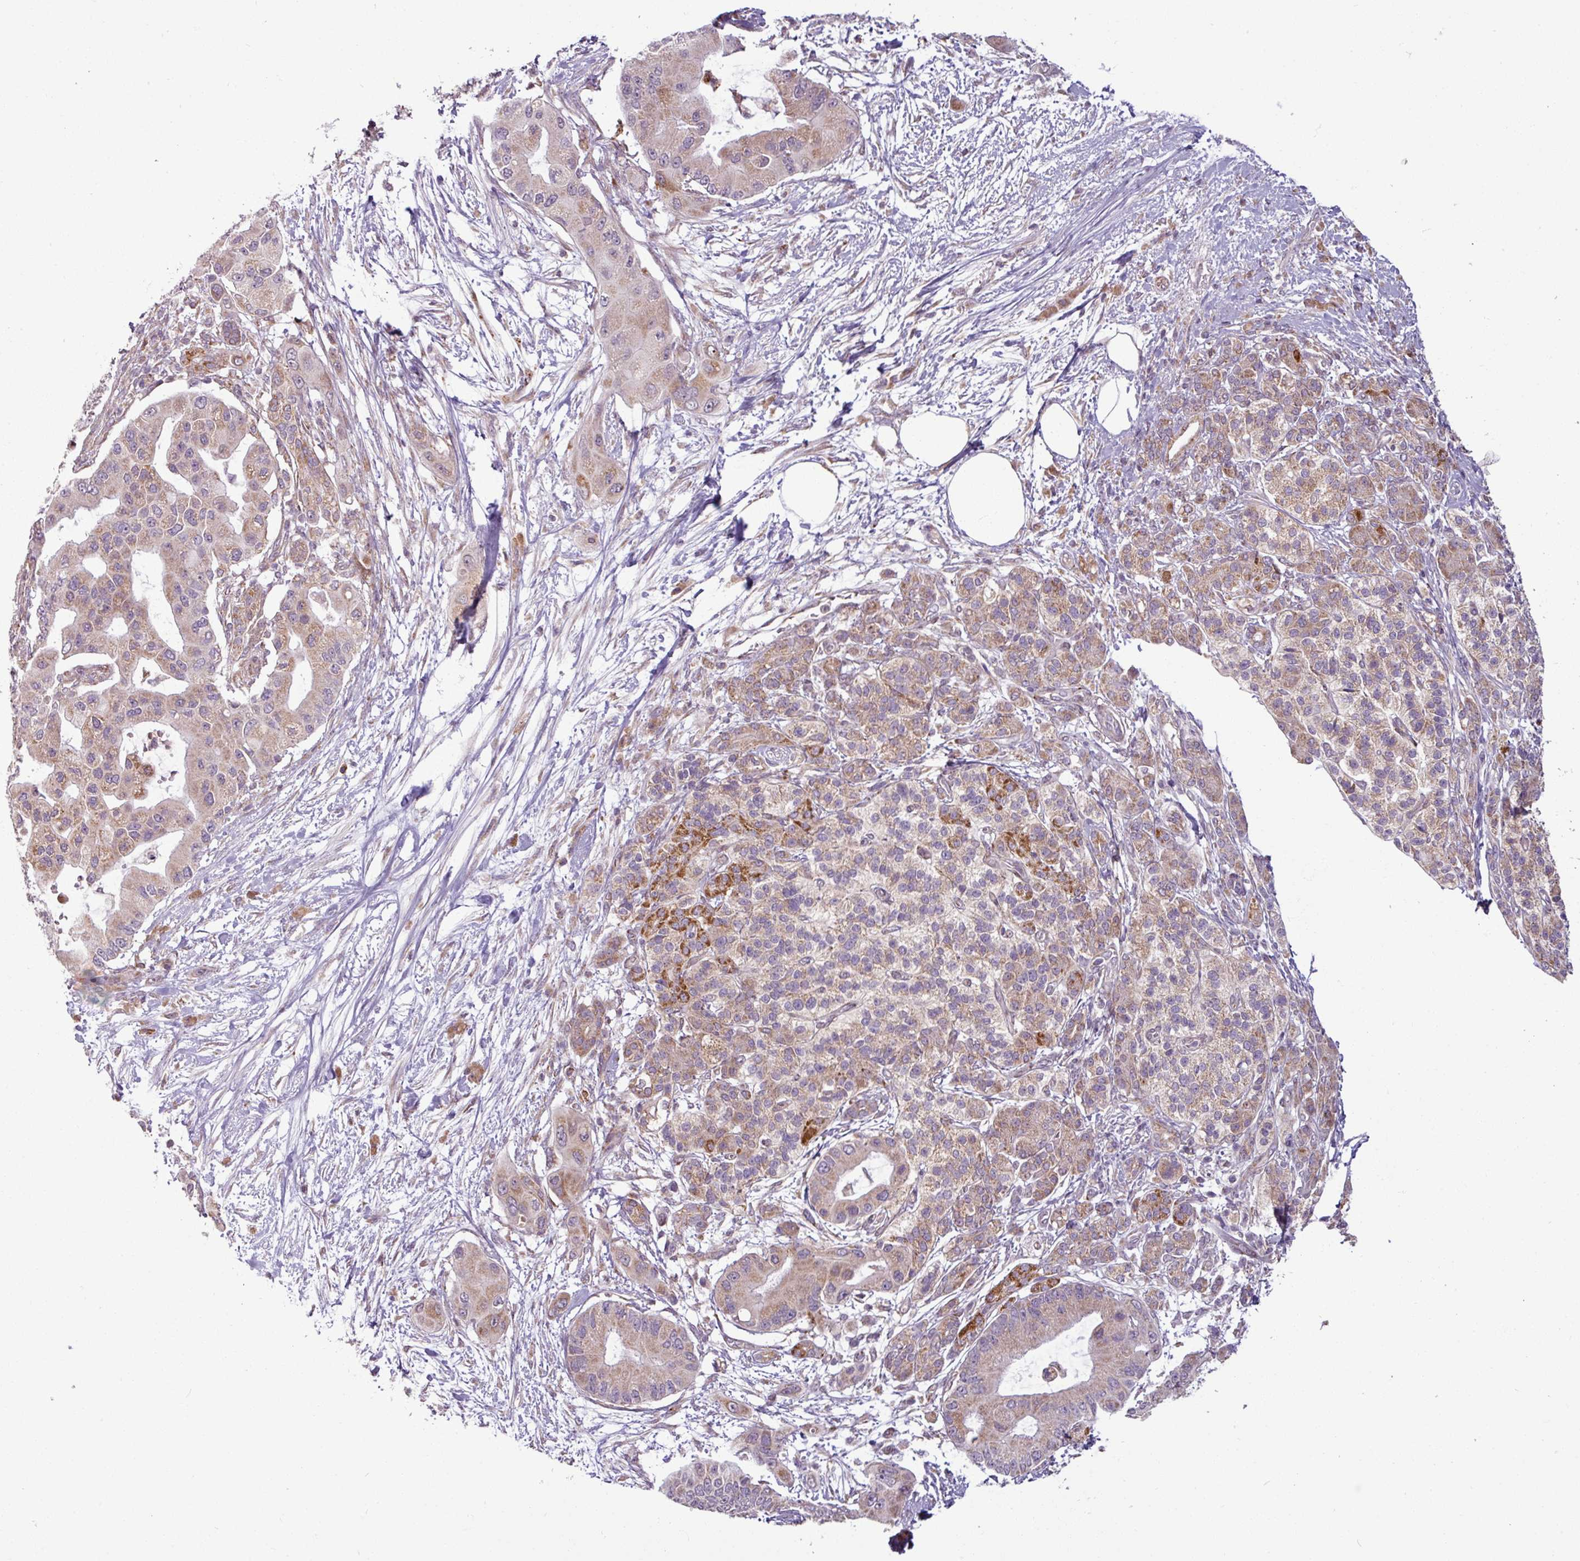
{"staining": {"intensity": "weak", "quantity": "25%-75%", "location": "cytoplasmic/membranous"}, "tissue": "pancreatic cancer", "cell_type": "Tumor cells", "image_type": "cancer", "snomed": [{"axis": "morphology", "description": "Adenocarcinoma, NOS"}, {"axis": "topography", "description": "Pancreas"}], "caption": "Brown immunohistochemical staining in pancreatic cancer demonstrates weak cytoplasmic/membranous staining in approximately 25%-75% of tumor cells.", "gene": "MAGT1", "patient": {"sex": "male", "age": 57}}